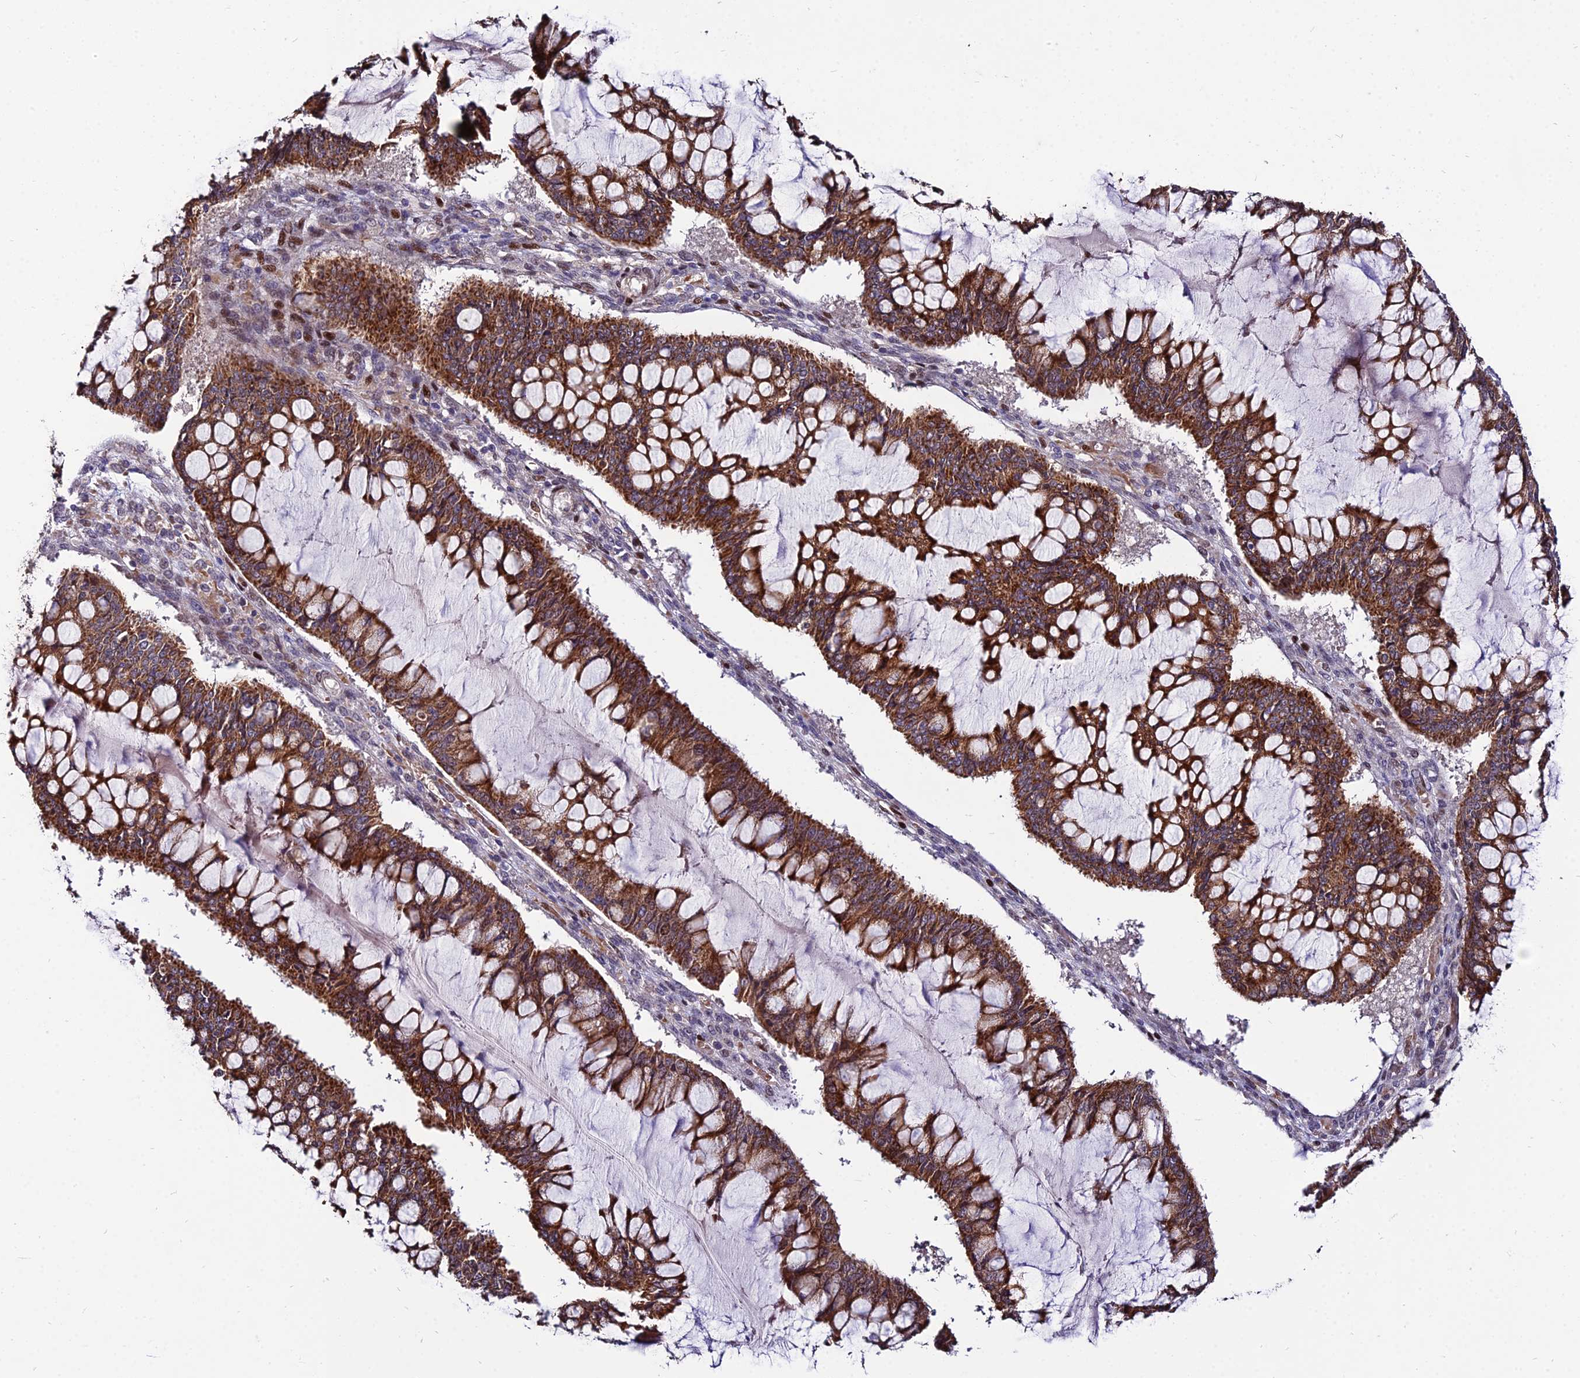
{"staining": {"intensity": "strong", "quantity": ">75%", "location": "cytoplasmic/membranous"}, "tissue": "ovarian cancer", "cell_type": "Tumor cells", "image_type": "cancer", "snomed": [{"axis": "morphology", "description": "Cystadenocarcinoma, mucinous, NOS"}, {"axis": "topography", "description": "Ovary"}], "caption": "Protein analysis of mucinous cystadenocarcinoma (ovarian) tissue demonstrates strong cytoplasmic/membranous positivity in about >75% of tumor cells.", "gene": "CIB3", "patient": {"sex": "female", "age": 73}}